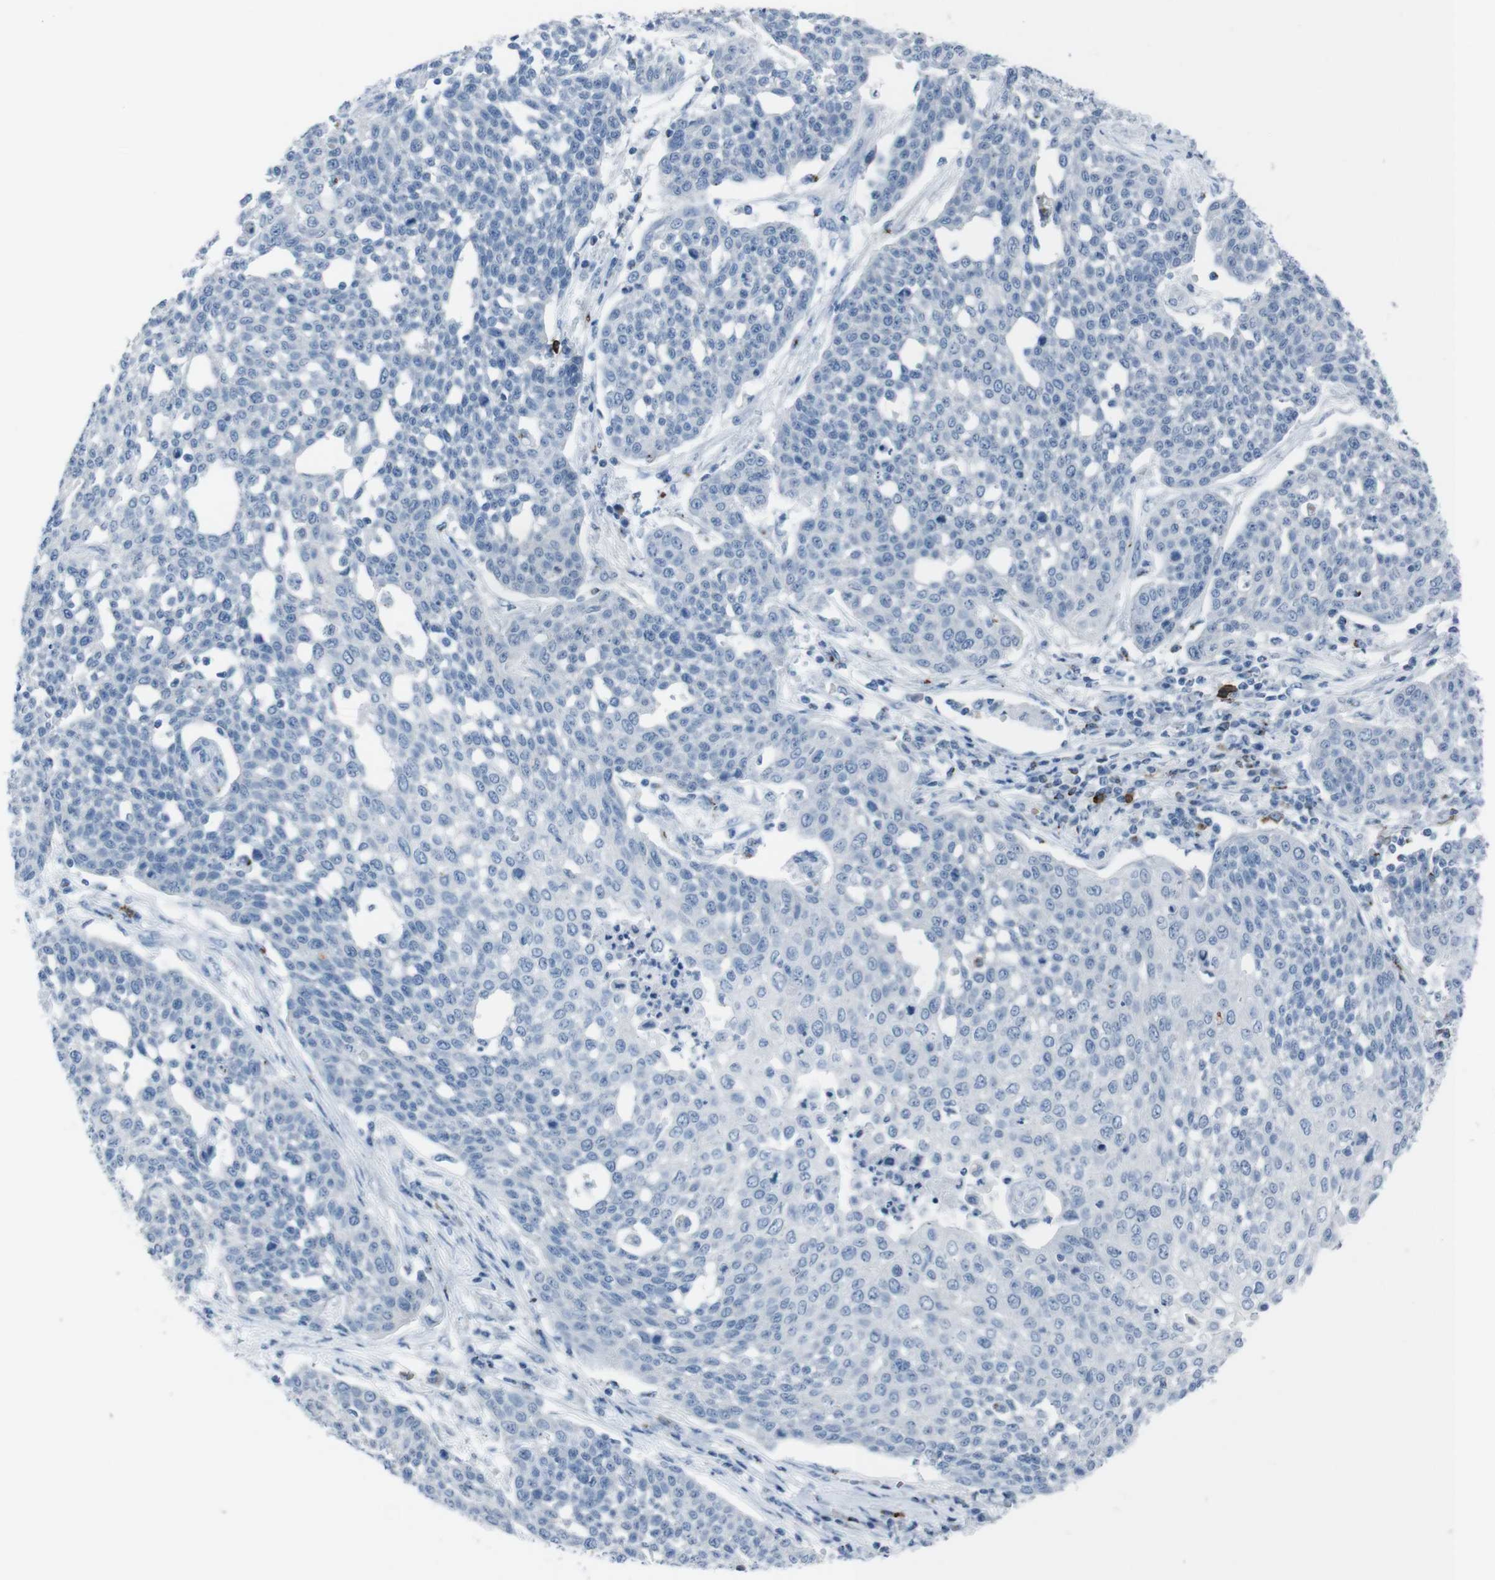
{"staining": {"intensity": "negative", "quantity": "none", "location": "none"}, "tissue": "cervical cancer", "cell_type": "Tumor cells", "image_type": "cancer", "snomed": [{"axis": "morphology", "description": "Squamous cell carcinoma, NOS"}, {"axis": "topography", "description": "Cervix"}], "caption": "Immunohistochemistry photomicrograph of human squamous cell carcinoma (cervical) stained for a protein (brown), which reveals no positivity in tumor cells.", "gene": "ST6GAL1", "patient": {"sex": "female", "age": 34}}